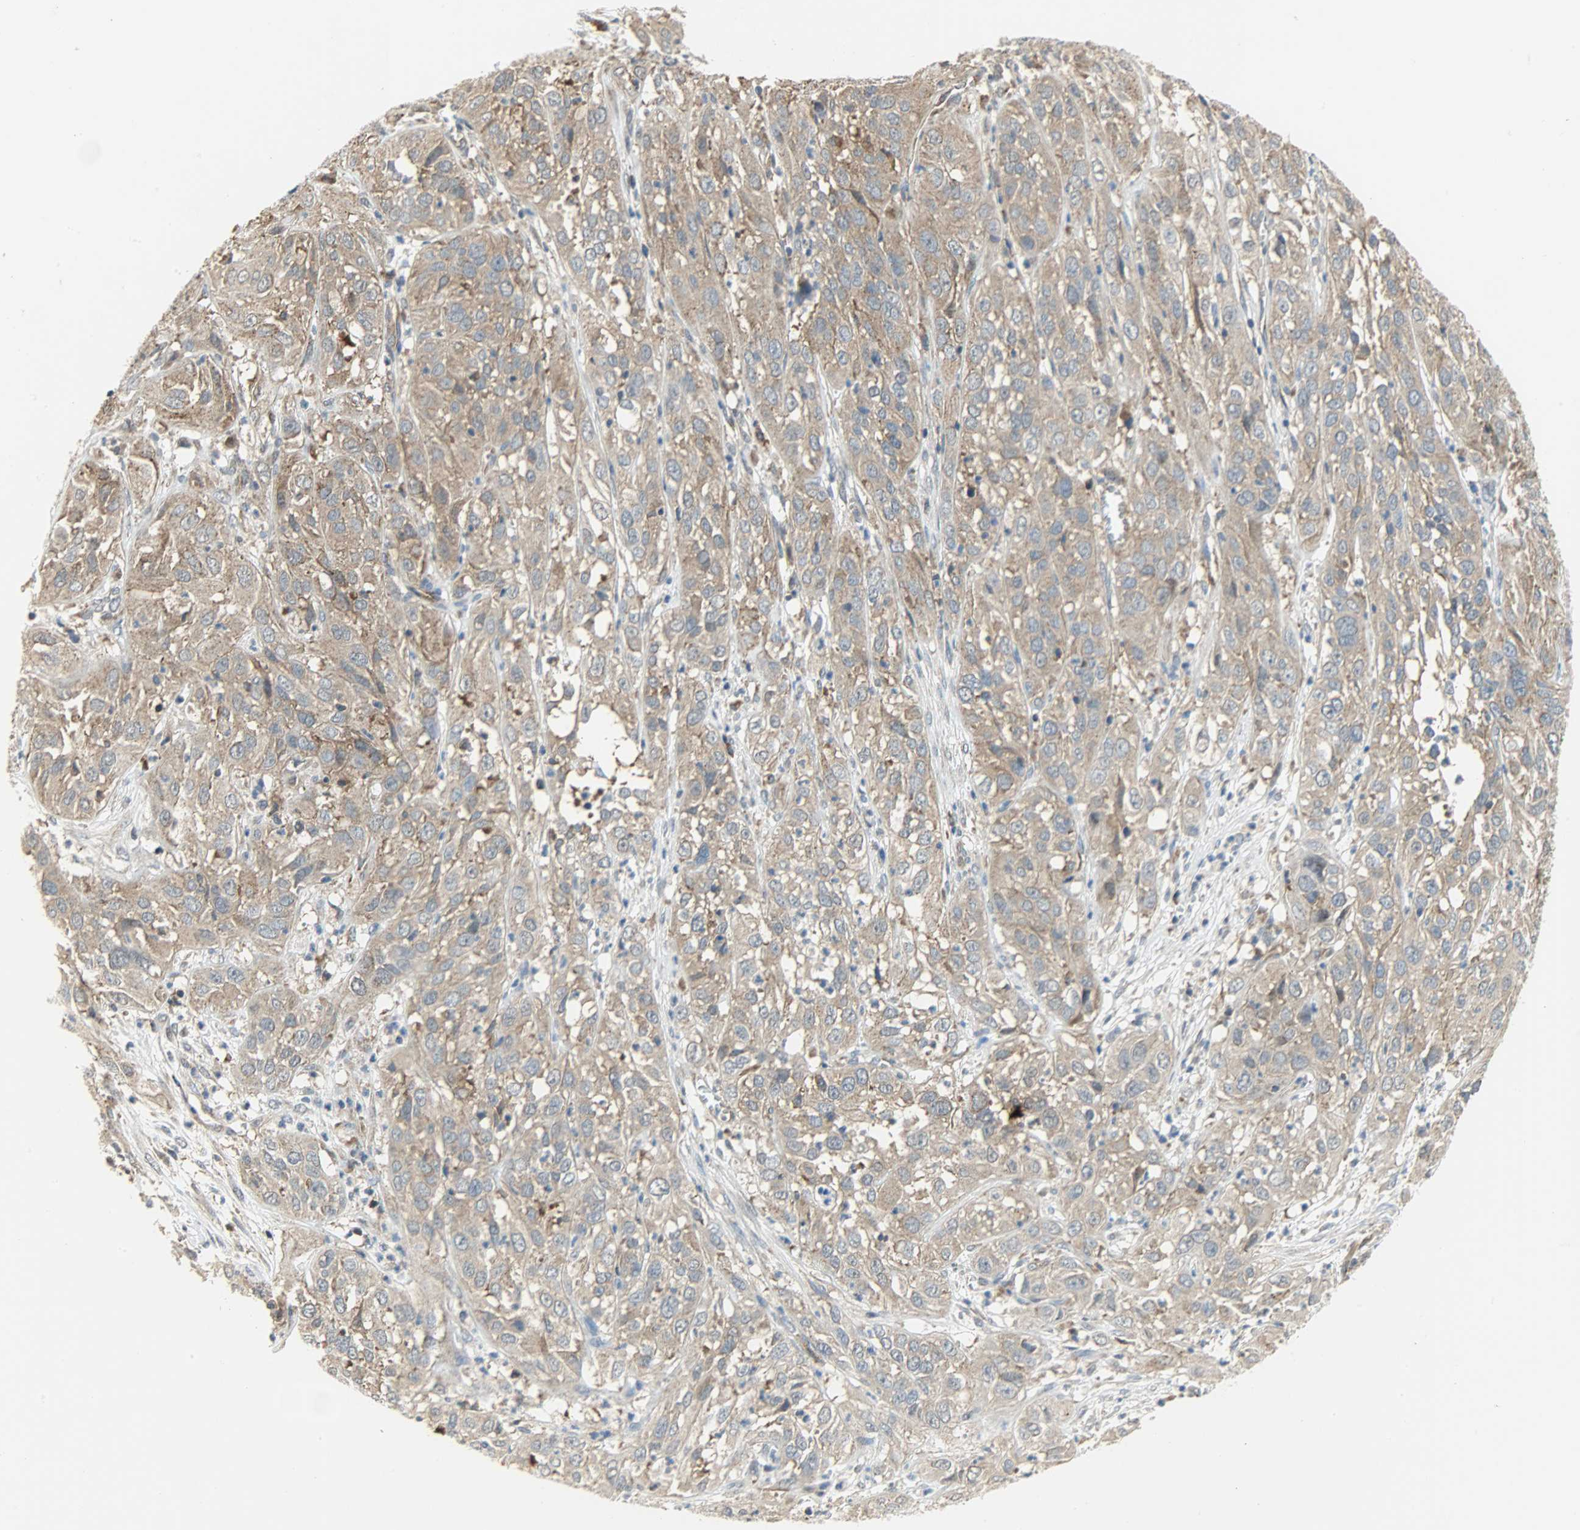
{"staining": {"intensity": "moderate", "quantity": ">75%", "location": "cytoplasmic/membranous"}, "tissue": "cervical cancer", "cell_type": "Tumor cells", "image_type": "cancer", "snomed": [{"axis": "morphology", "description": "Squamous cell carcinoma, NOS"}, {"axis": "topography", "description": "Cervix"}], "caption": "DAB immunohistochemical staining of human cervical cancer (squamous cell carcinoma) displays moderate cytoplasmic/membranous protein expression in approximately >75% of tumor cells.", "gene": "GIT2", "patient": {"sex": "female", "age": 32}}